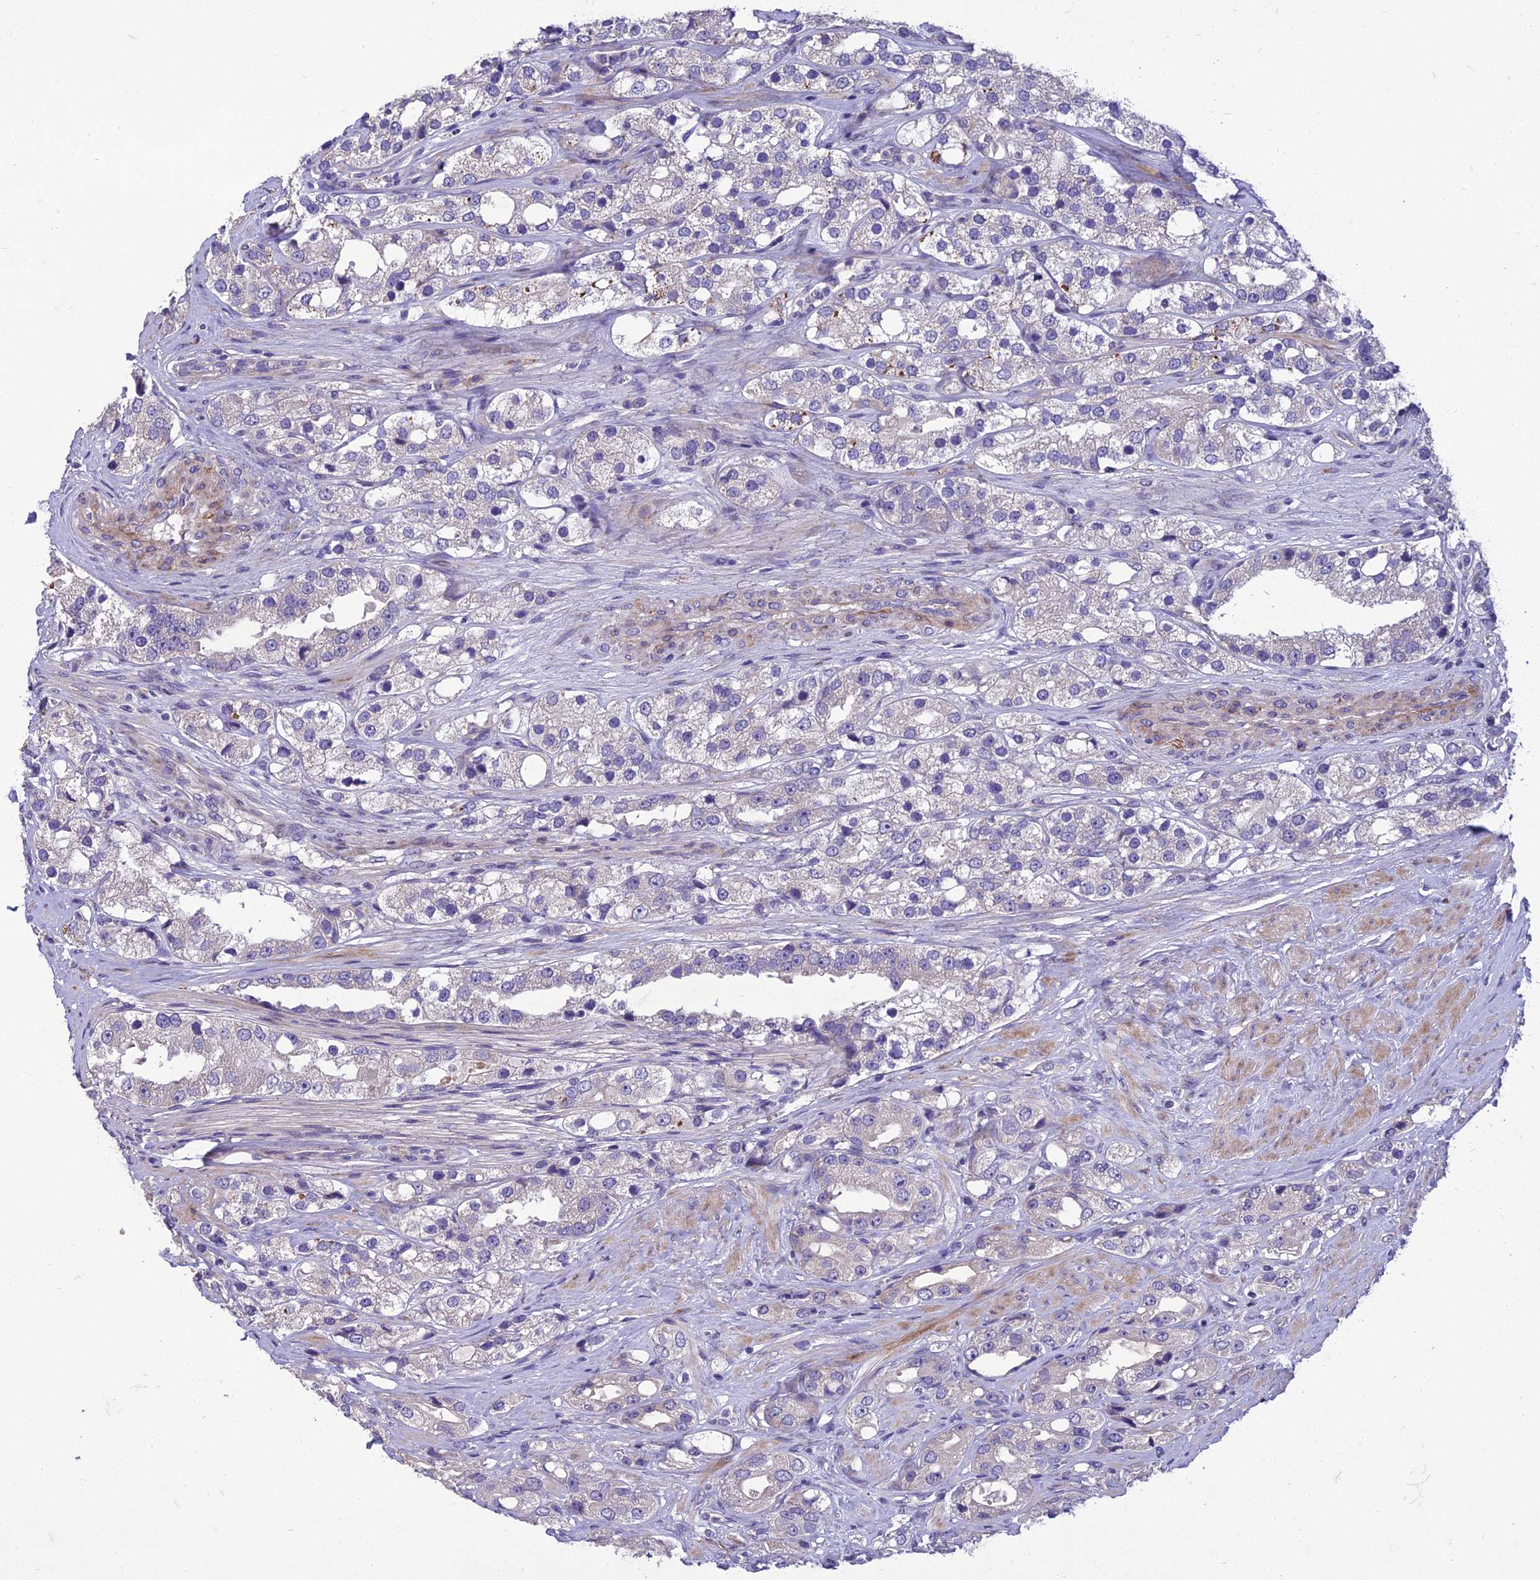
{"staining": {"intensity": "negative", "quantity": "none", "location": "none"}, "tissue": "prostate cancer", "cell_type": "Tumor cells", "image_type": "cancer", "snomed": [{"axis": "morphology", "description": "Adenocarcinoma, NOS"}, {"axis": "topography", "description": "Prostate"}], "caption": "Tumor cells show no significant protein positivity in prostate adenocarcinoma.", "gene": "ADIPOR2", "patient": {"sex": "male", "age": 79}}